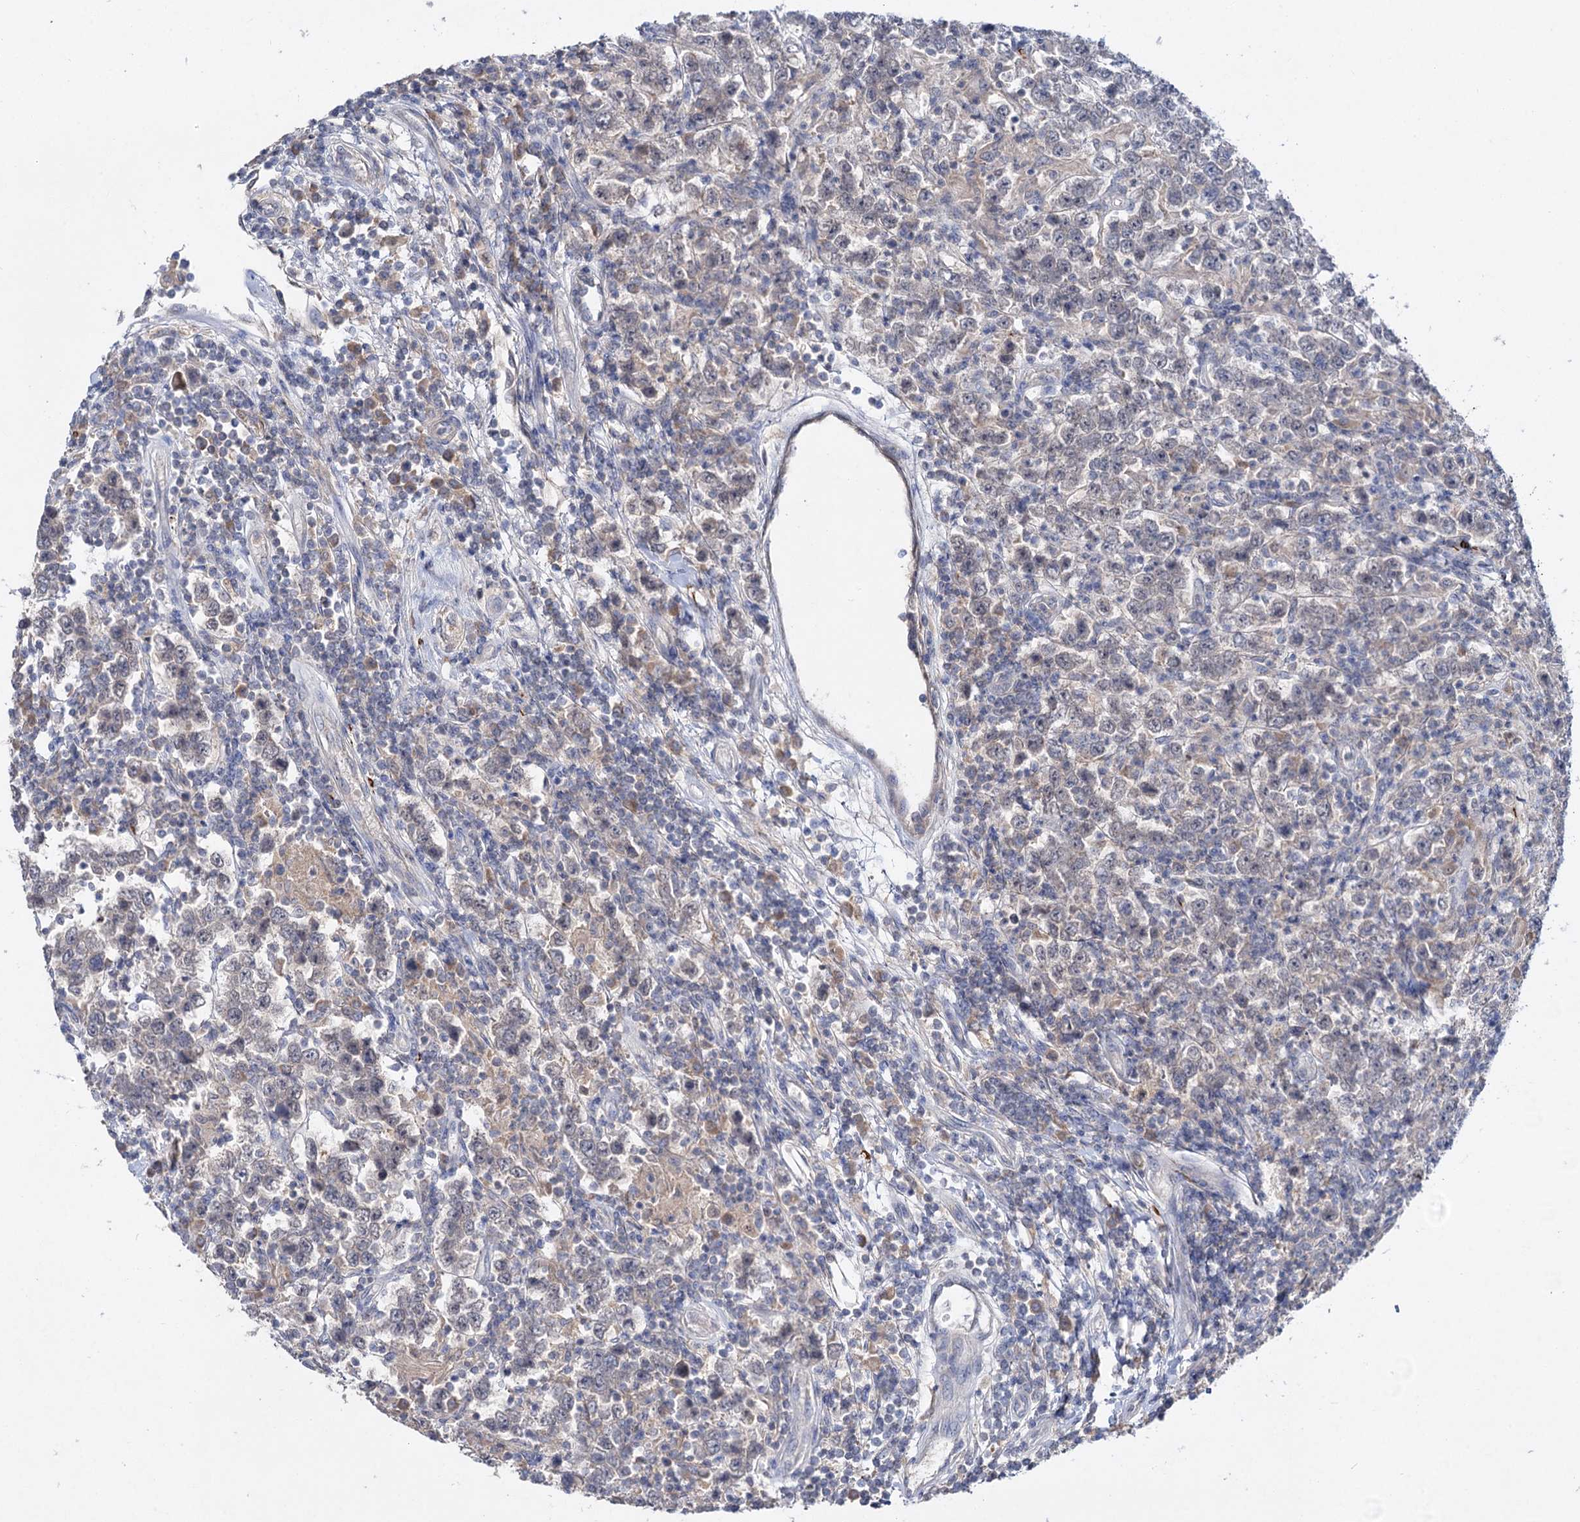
{"staining": {"intensity": "negative", "quantity": "none", "location": "none"}, "tissue": "testis cancer", "cell_type": "Tumor cells", "image_type": "cancer", "snomed": [{"axis": "morphology", "description": "Normal tissue, NOS"}, {"axis": "morphology", "description": "Urothelial carcinoma, High grade"}, {"axis": "morphology", "description": "Seminoma, NOS"}, {"axis": "morphology", "description": "Carcinoma, Embryonal, NOS"}, {"axis": "topography", "description": "Urinary bladder"}, {"axis": "topography", "description": "Testis"}], "caption": "Seminoma (testis) was stained to show a protein in brown. There is no significant expression in tumor cells.", "gene": "ATP4A", "patient": {"sex": "male", "age": 41}}